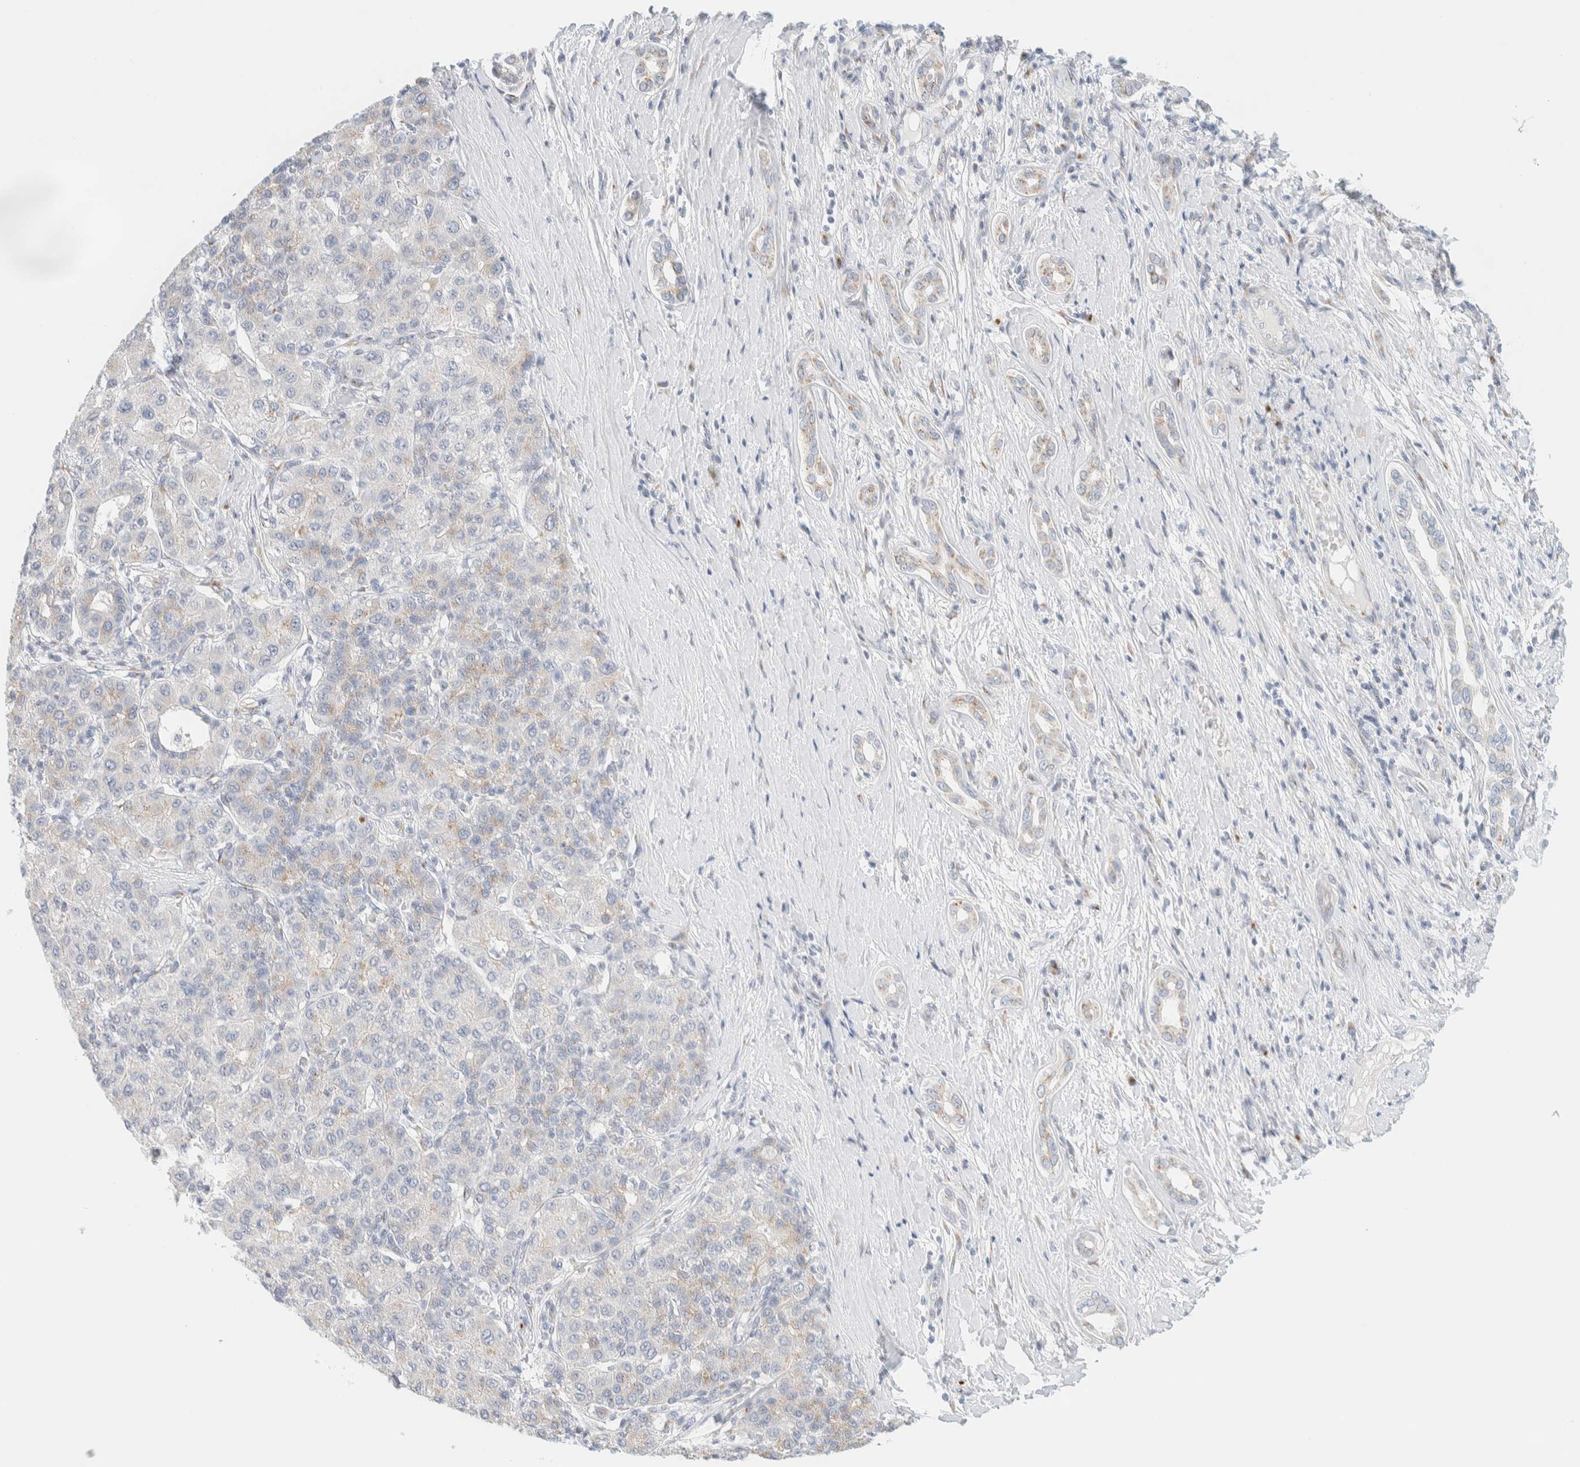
{"staining": {"intensity": "weak", "quantity": "25%-75%", "location": "cytoplasmic/membranous"}, "tissue": "liver cancer", "cell_type": "Tumor cells", "image_type": "cancer", "snomed": [{"axis": "morphology", "description": "Carcinoma, Hepatocellular, NOS"}, {"axis": "topography", "description": "Liver"}], "caption": "This micrograph displays IHC staining of human hepatocellular carcinoma (liver), with low weak cytoplasmic/membranous expression in approximately 25%-75% of tumor cells.", "gene": "SPNS3", "patient": {"sex": "male", "age": 65}}